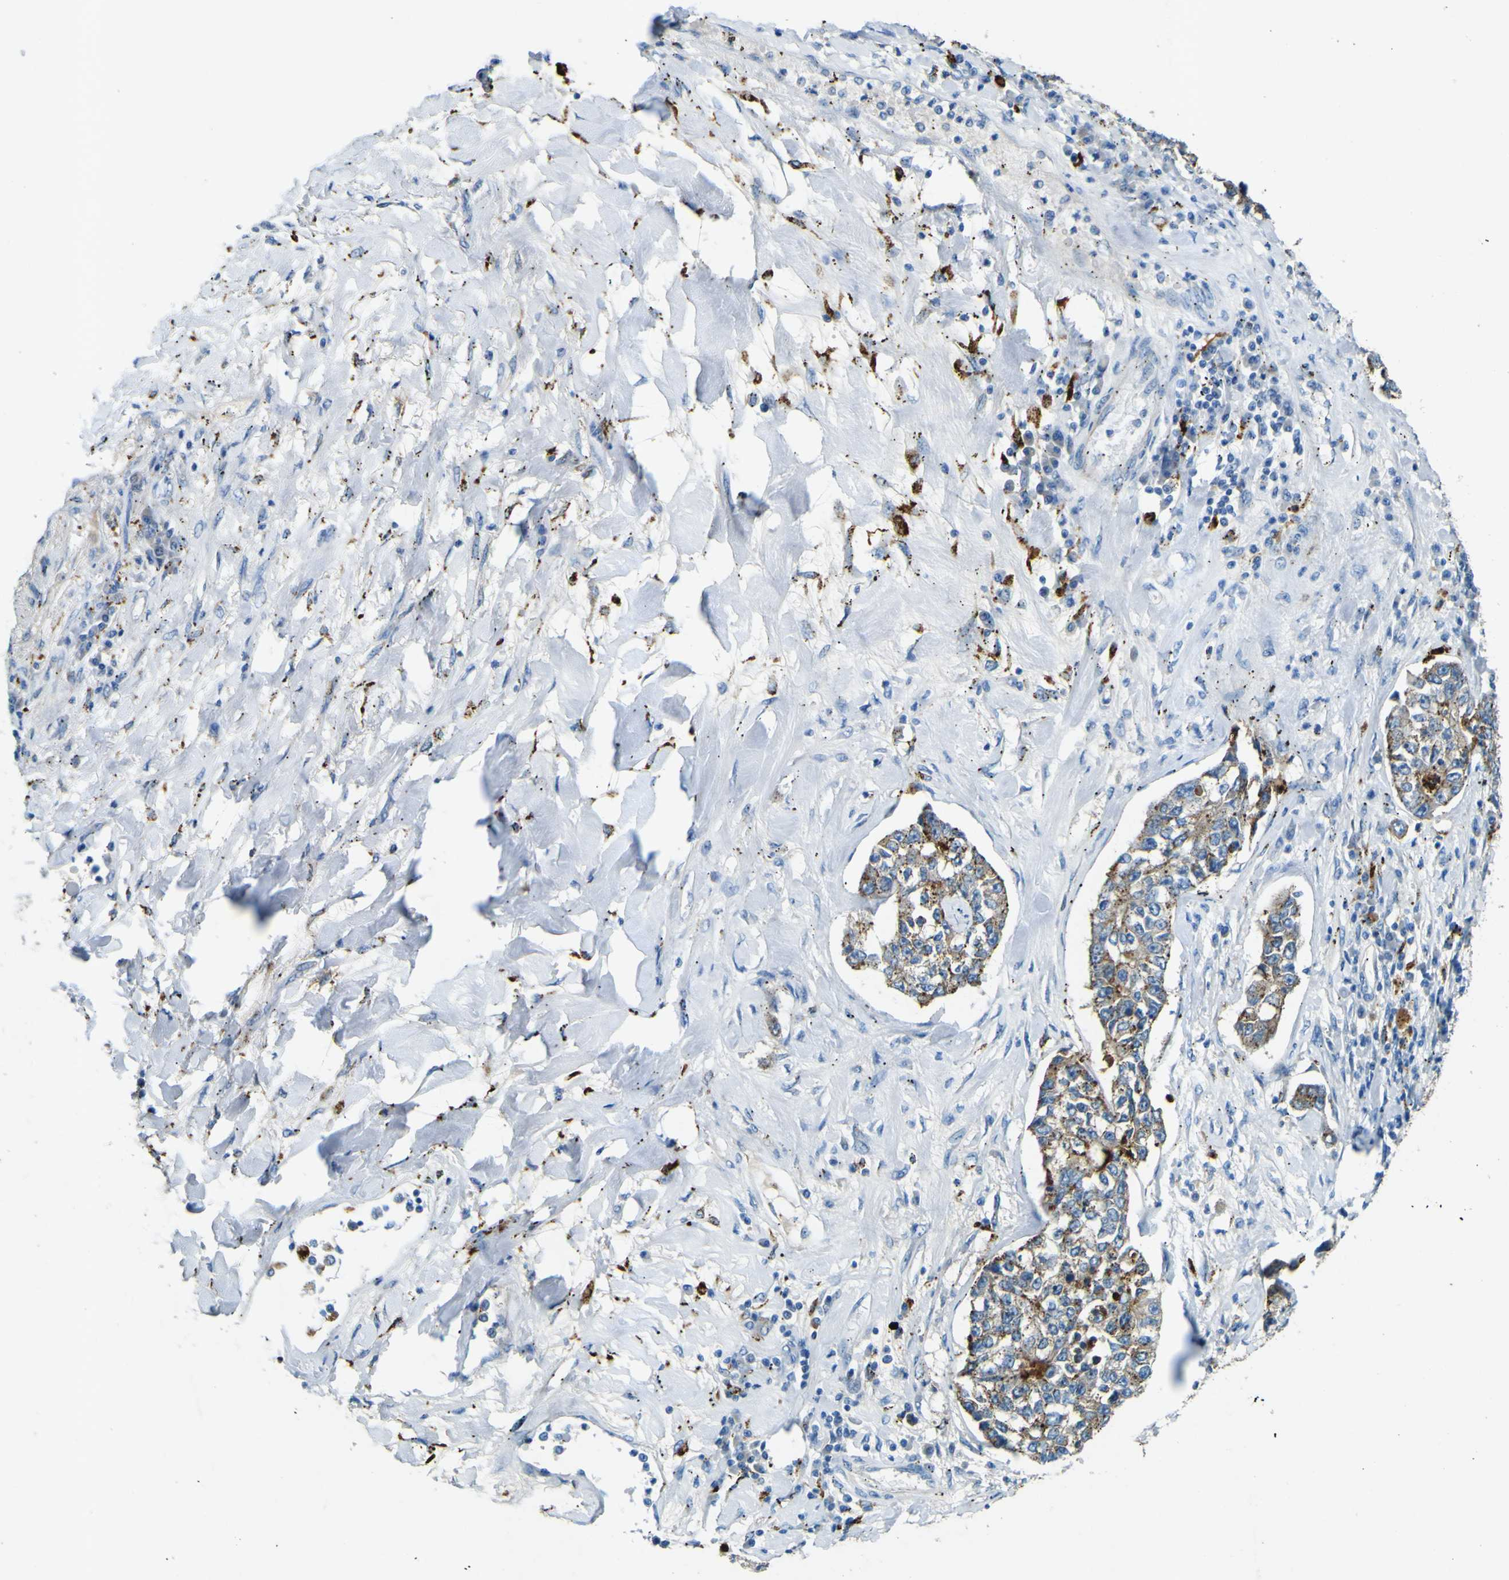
{"staining": {"intensity": "moderate", "quantity": ">75%", "location": "cytoplasmic/membranous"}, "tissue": "lung cancer", "cell_type": "Tumor cells", "image_type": "cancer", "snomed": [{"axis": "morphology", "description": "Adenocarcinoma, NOS"}, {"axis": "topography", "description": "Lung"}], "caption": "DAB immunohistochemical staining of human lung cancer (adenocarcinoma) shows moderate cytoplasmic/membranous protein staining in about >75% of tumor cells.", "gene": "PDE9A", "patient": {"sex": "male", "age": 49}}